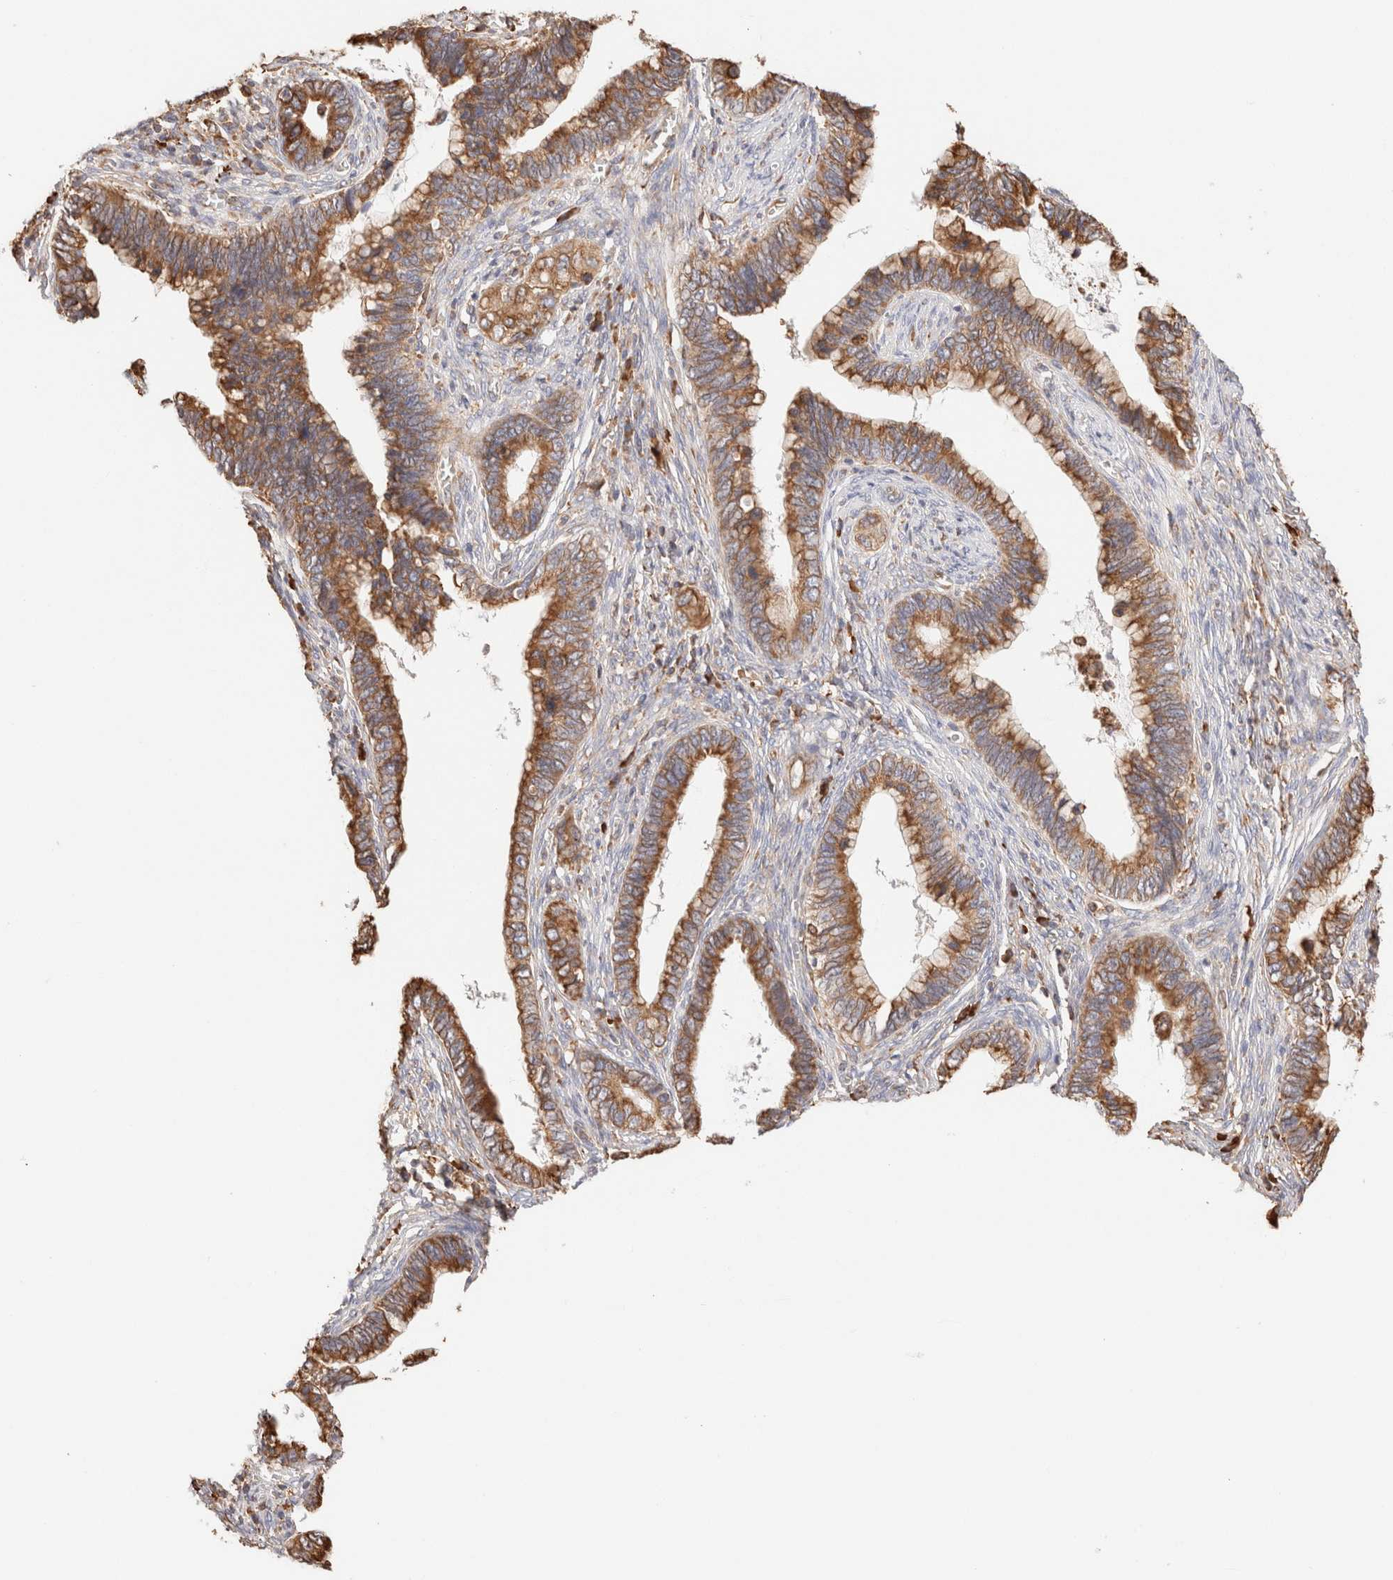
{"staining": {"intensity": "strong", "quantity": ">75%", "location": "cytoplasmic/membranous"}, "tissue": "cervical cancer", "cell_type": "Tumor cells", "image_type": "cancer", "snomed": [{"axis": "morphology", "description": "Adenocarcinoma, NOS"}, {"axis": "topography", "description": "Cervix"}], "caption": "A high-resolution photomicrograph shows immunohistochemistry (IHC) staining of cervical cancer (adenocarcinoma), which reveals strong cytoplasmic/membranous positivity in about >75% of tumor cells.", "gene": "FER", "patient": {"sex": "female", "age": 44}}